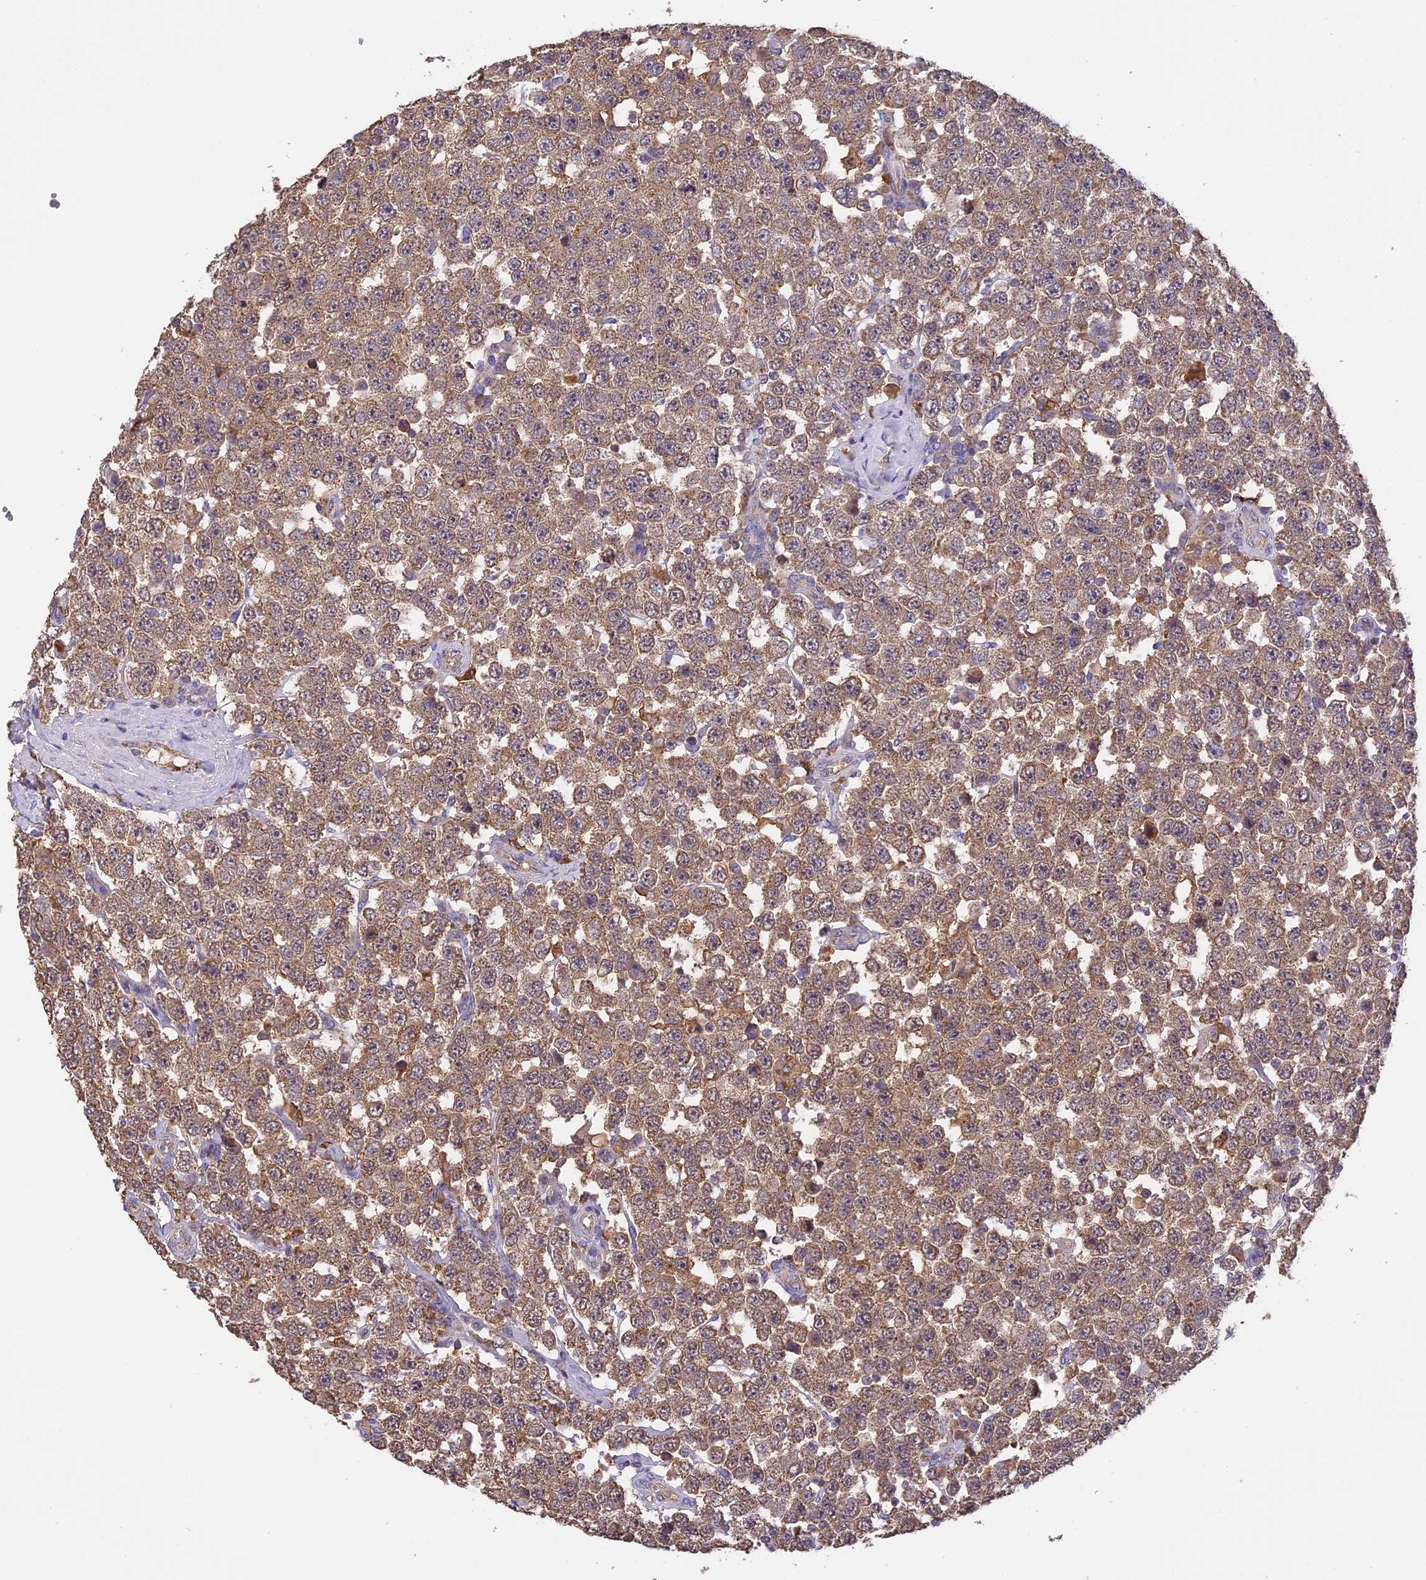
{"staining": {"intensity": "moderate", "quantity": ">75%", "location": "cytoplasmic/membranous"}, "tissue": "testis cancer", "cell_type": "Tumor cells", "image_type": "cancer", "snomed": [{"axis": "morphology", "description": "Seminoma, NOS"}, {"axis": "topography", "description": "Testis"}], "caption": "Immunohistochemical staining of seminoma (testis) shows moderate cytoplasmic/membranous protein staining in about >75% of tumor cells. (DAB IHC, brown staining for protein, blue staining for nuclei).", "gene": "ARHGAP19", "patient": {"sex": "male", "age": 28}}